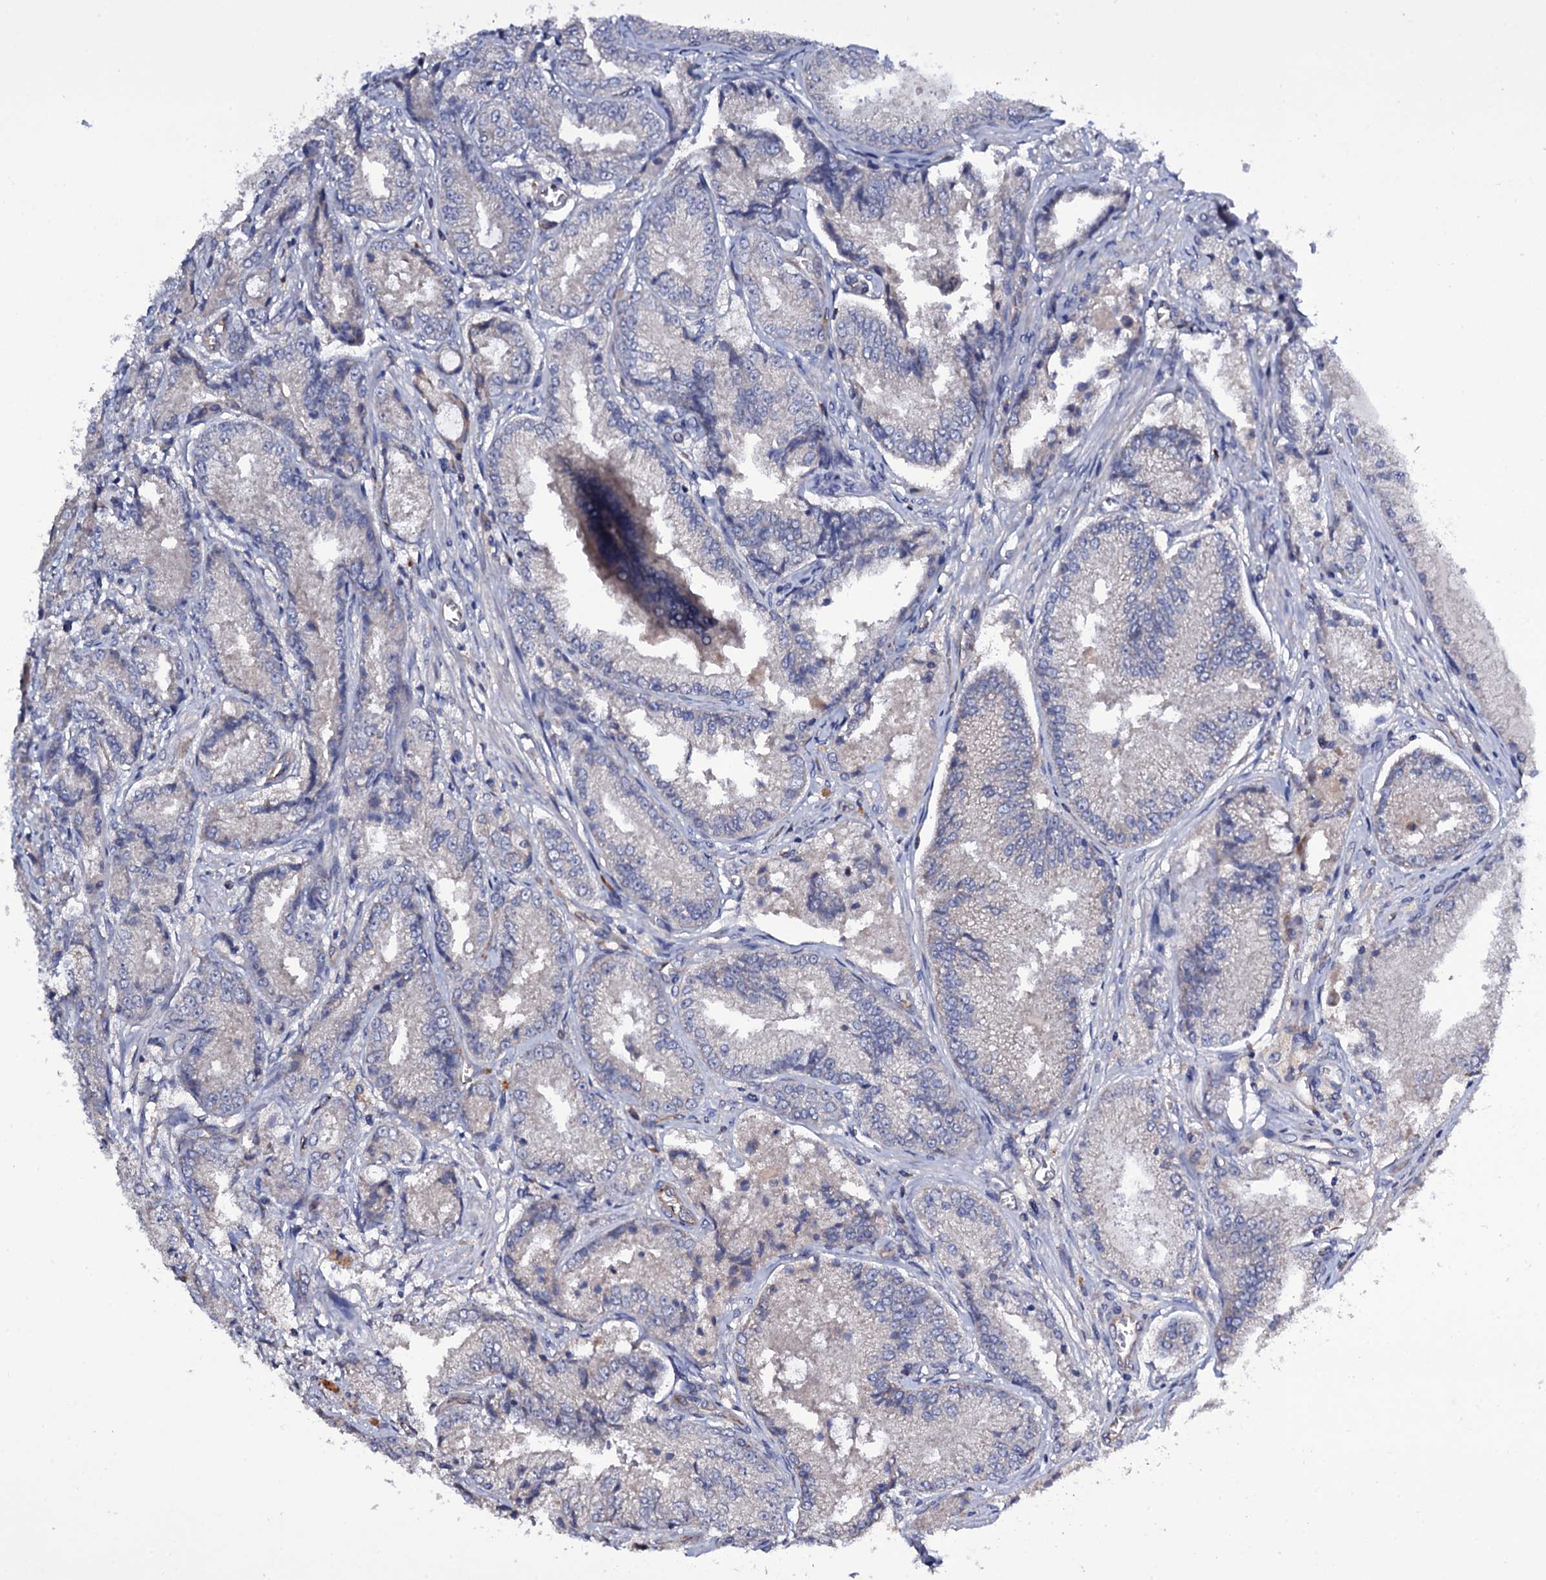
{"staining": {"intensity": "negative", "quantity": "none", "location": "none"}, "tissue": "prostate cancer", "cell_type": "Tumor cells", "image_type": "cancer", "snomed": [{"axis": "morphology", "description": "Adenocarcinoma, High grade"}, {"axis": "topography", "description": "Prostate"}], "caption": "Prostate cancer (adenocarcinoma (high-grade)) stained for a protein using immunohistochemistry exhibits no expression tumor cells.", "gene": "BCL2L14", "patient": {"sex": "male", "age": 72}}